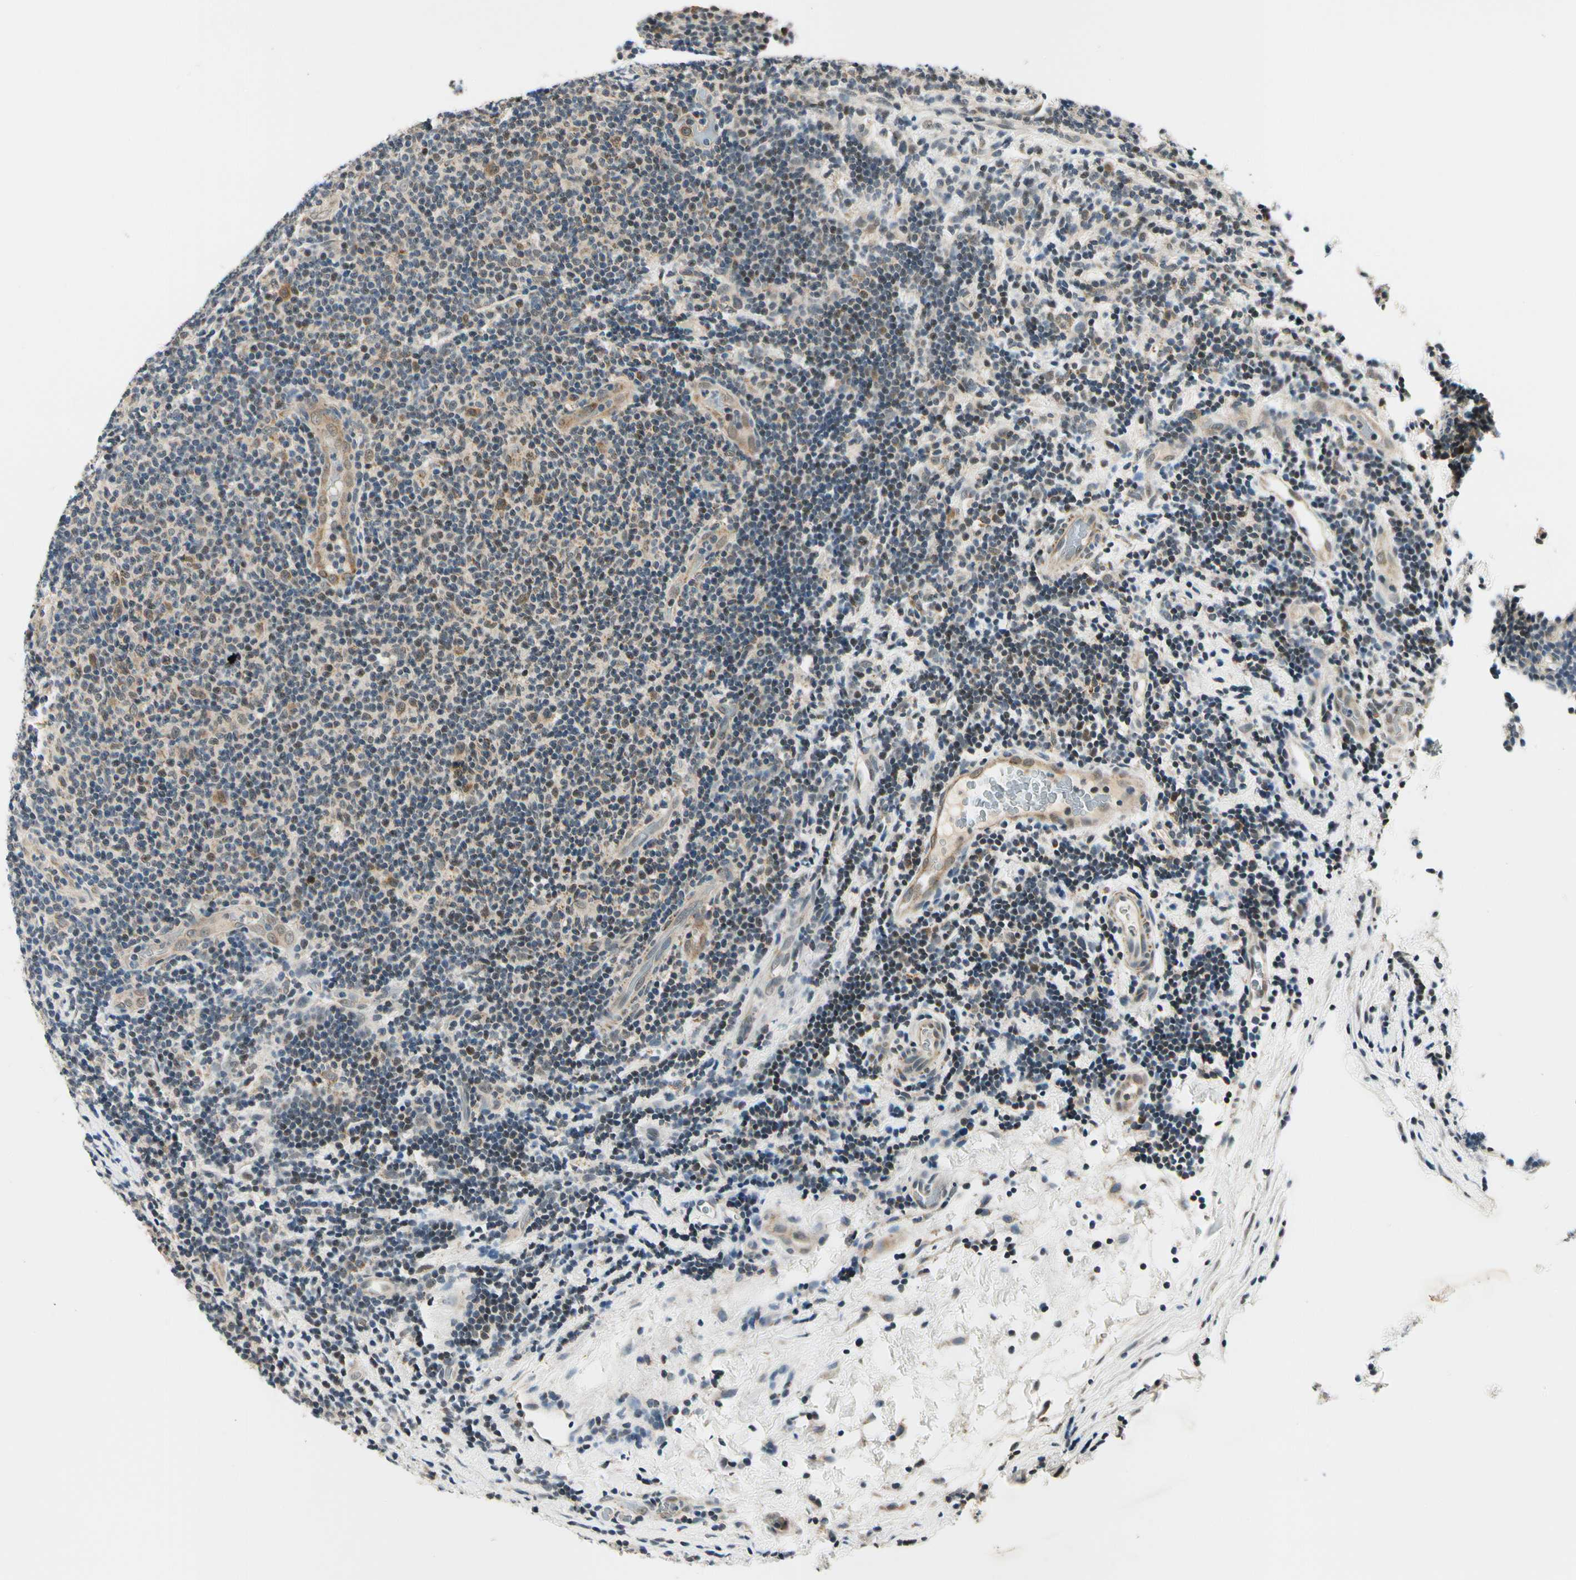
{"staining": {"intensity": "weak", "quantity": "<25%", "location": "cytoplasmic/membranous"}, "tissue": "lymphoma", "cell_type": "Tumor cells", "image_type": "cancer", "snomed": [{"axis": "morphology", "description": "Malignant lymphoma, non-Hodgkin's type, Low grade"}, {"axis": "topography", "description": "Lymph node"}], "caption": "Immunohistochemistry of malignant lymphoma, non-Hodgkin's type (low-grade) exhibits no staining in tumor cells.", "gene": "PDK2", "patient": {"sex": "male", "age": 83}}